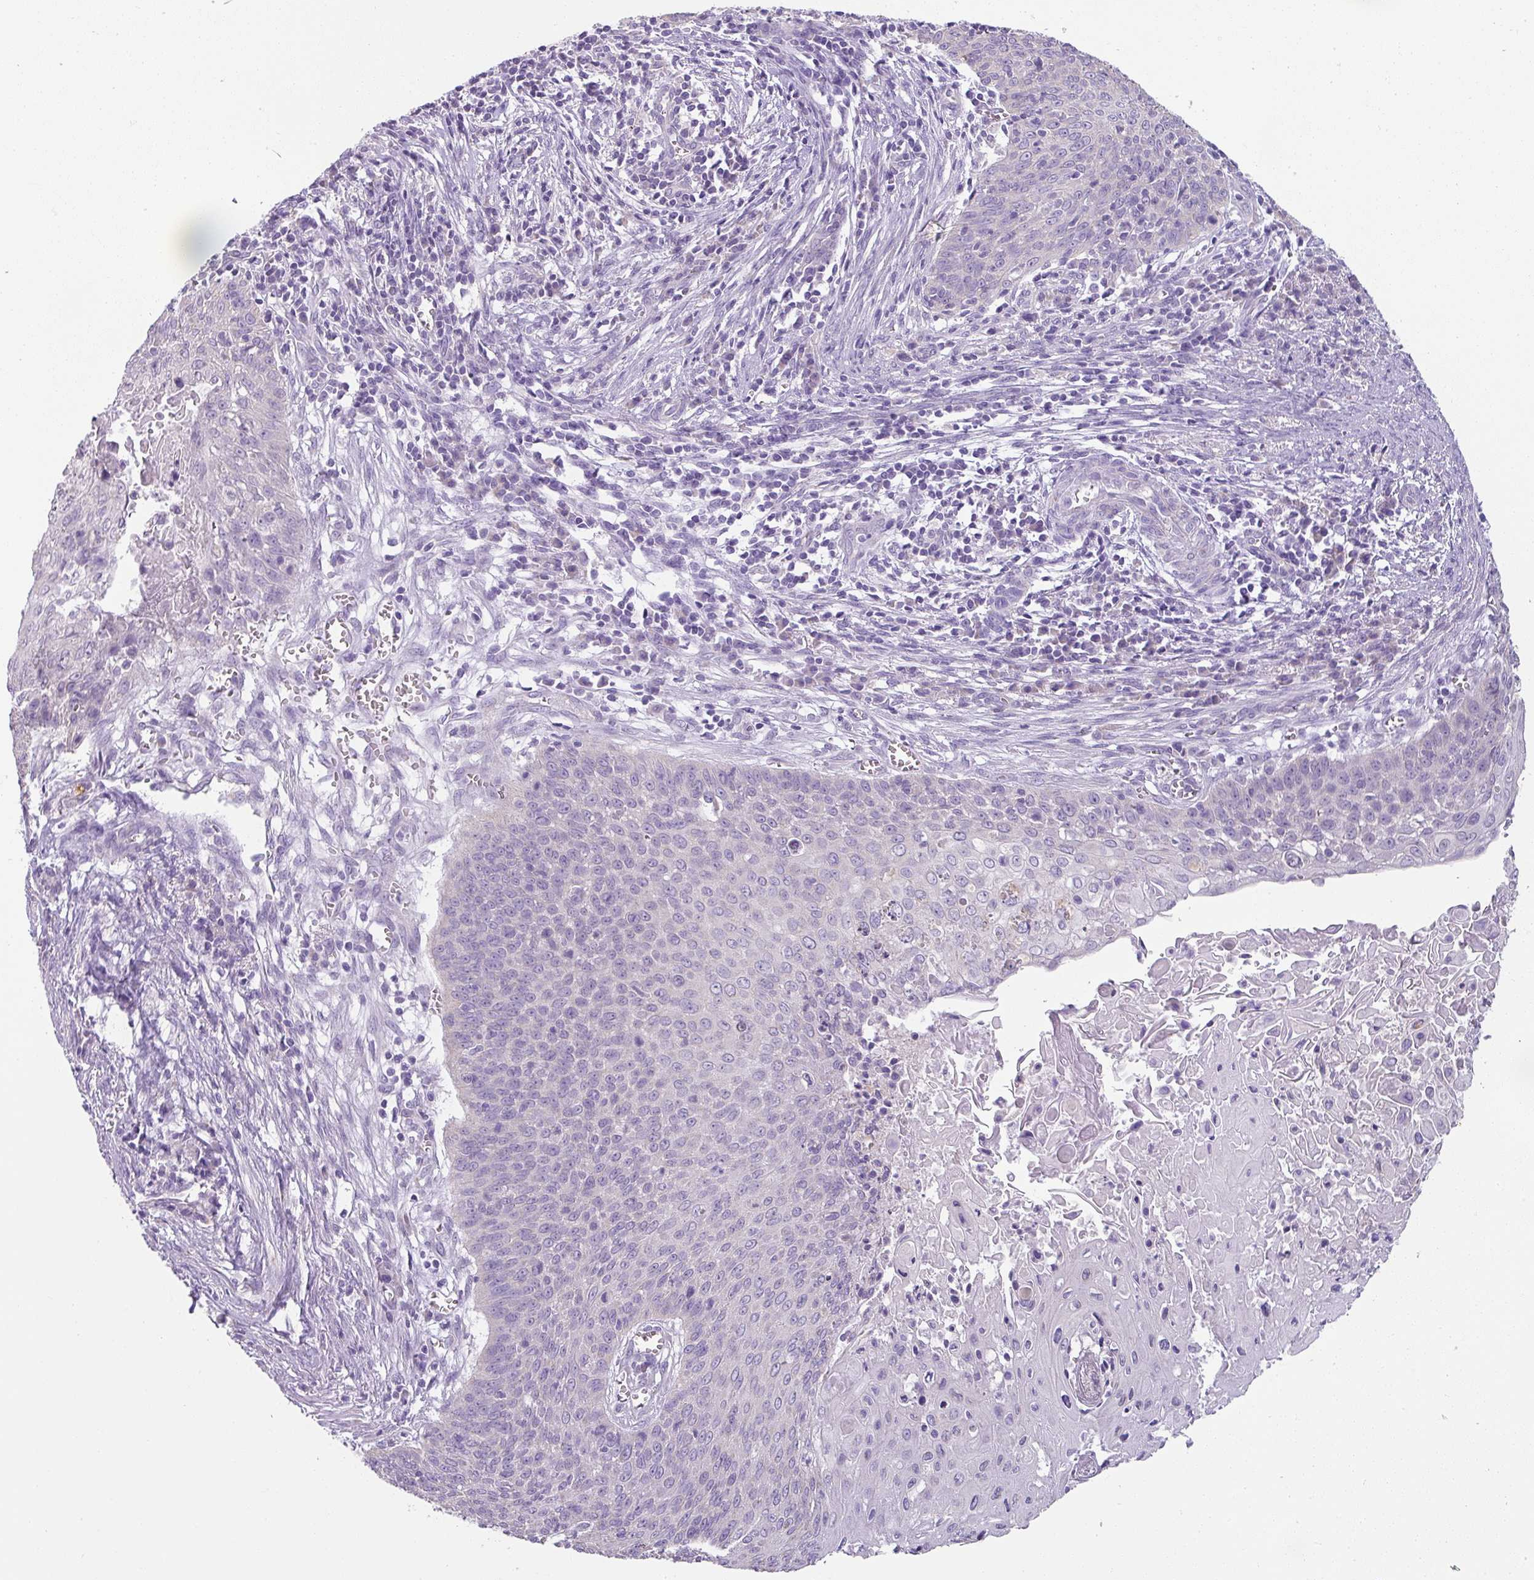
{"staining": {"intensity": "negative", "quantity": "none", "location": "none"}, "tissue": "cervical cancer", "cell_type": "Tumor cells", "image_type": "cancer", "snomed": [{"axis": "morphology", "description": "Squamous cell carcinoma, NOS"}, {"axis": "topography", "description": "Cervix"}], "caption": "The histopathology image demonstrates no significant positivity in tumor cells of squamous cell carcinoma (cervical). (Stains: DAB IHC with hematoxylin counter stain, Microscopy: brightfield microscopy at high magnification).", "gene": "PALS2", "patient": {"sex": "female", "age": 39}}